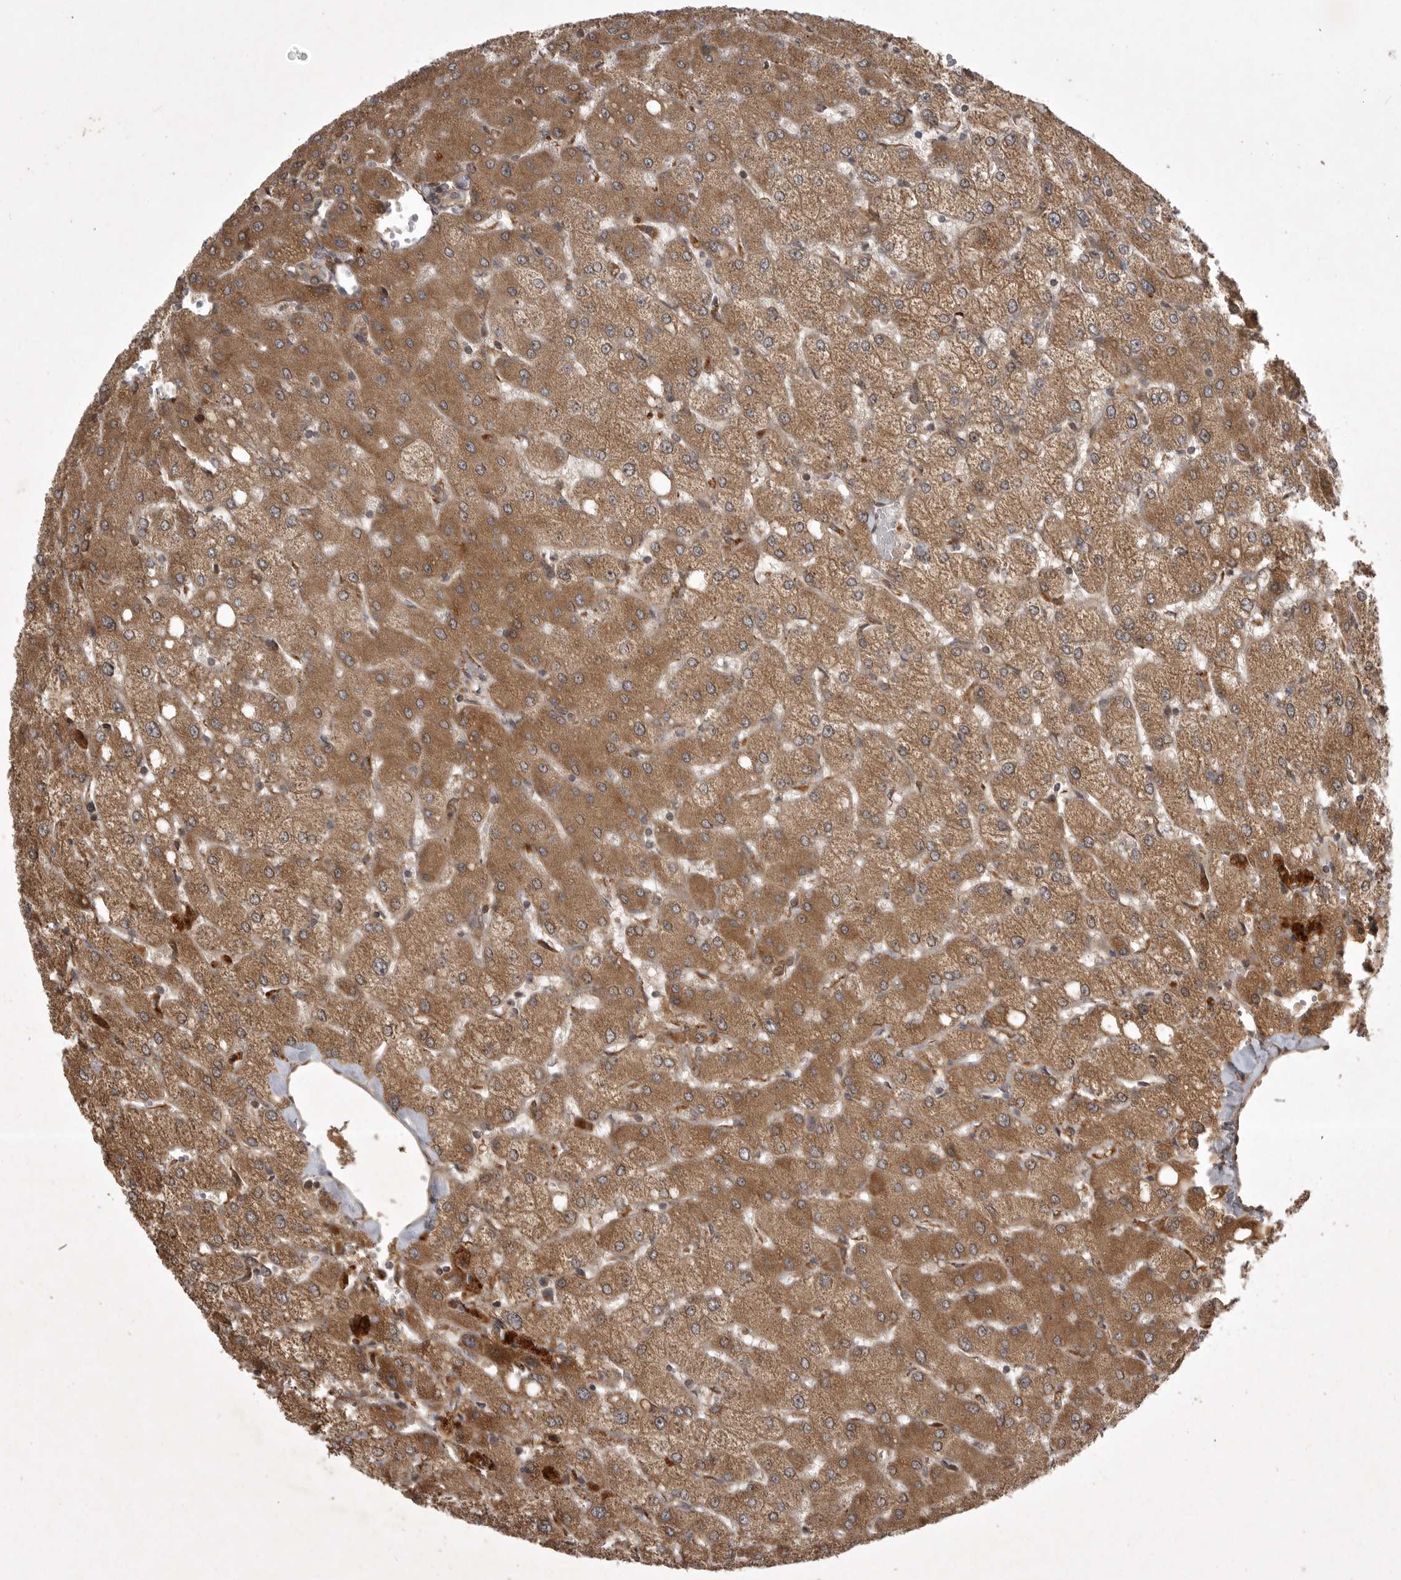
{"staining": {"intensity": "moderate", "quantity": ">75%", "location": "cytoplasmic/membranous"}, "tissue": "liver", "cell_type": "Cholangiocytes", "image_type": "normal", "snomed": [{"axis": "morphology", "description": "Normal tissue, NOS"}, {"axis": "topography", "description": "Liver"}], "caption": "Liver stained with a protein marker reveals moderate staining in cholangiocytes.", "gene": "GPR31", "patient": {"sex": "female", "age": 54}}